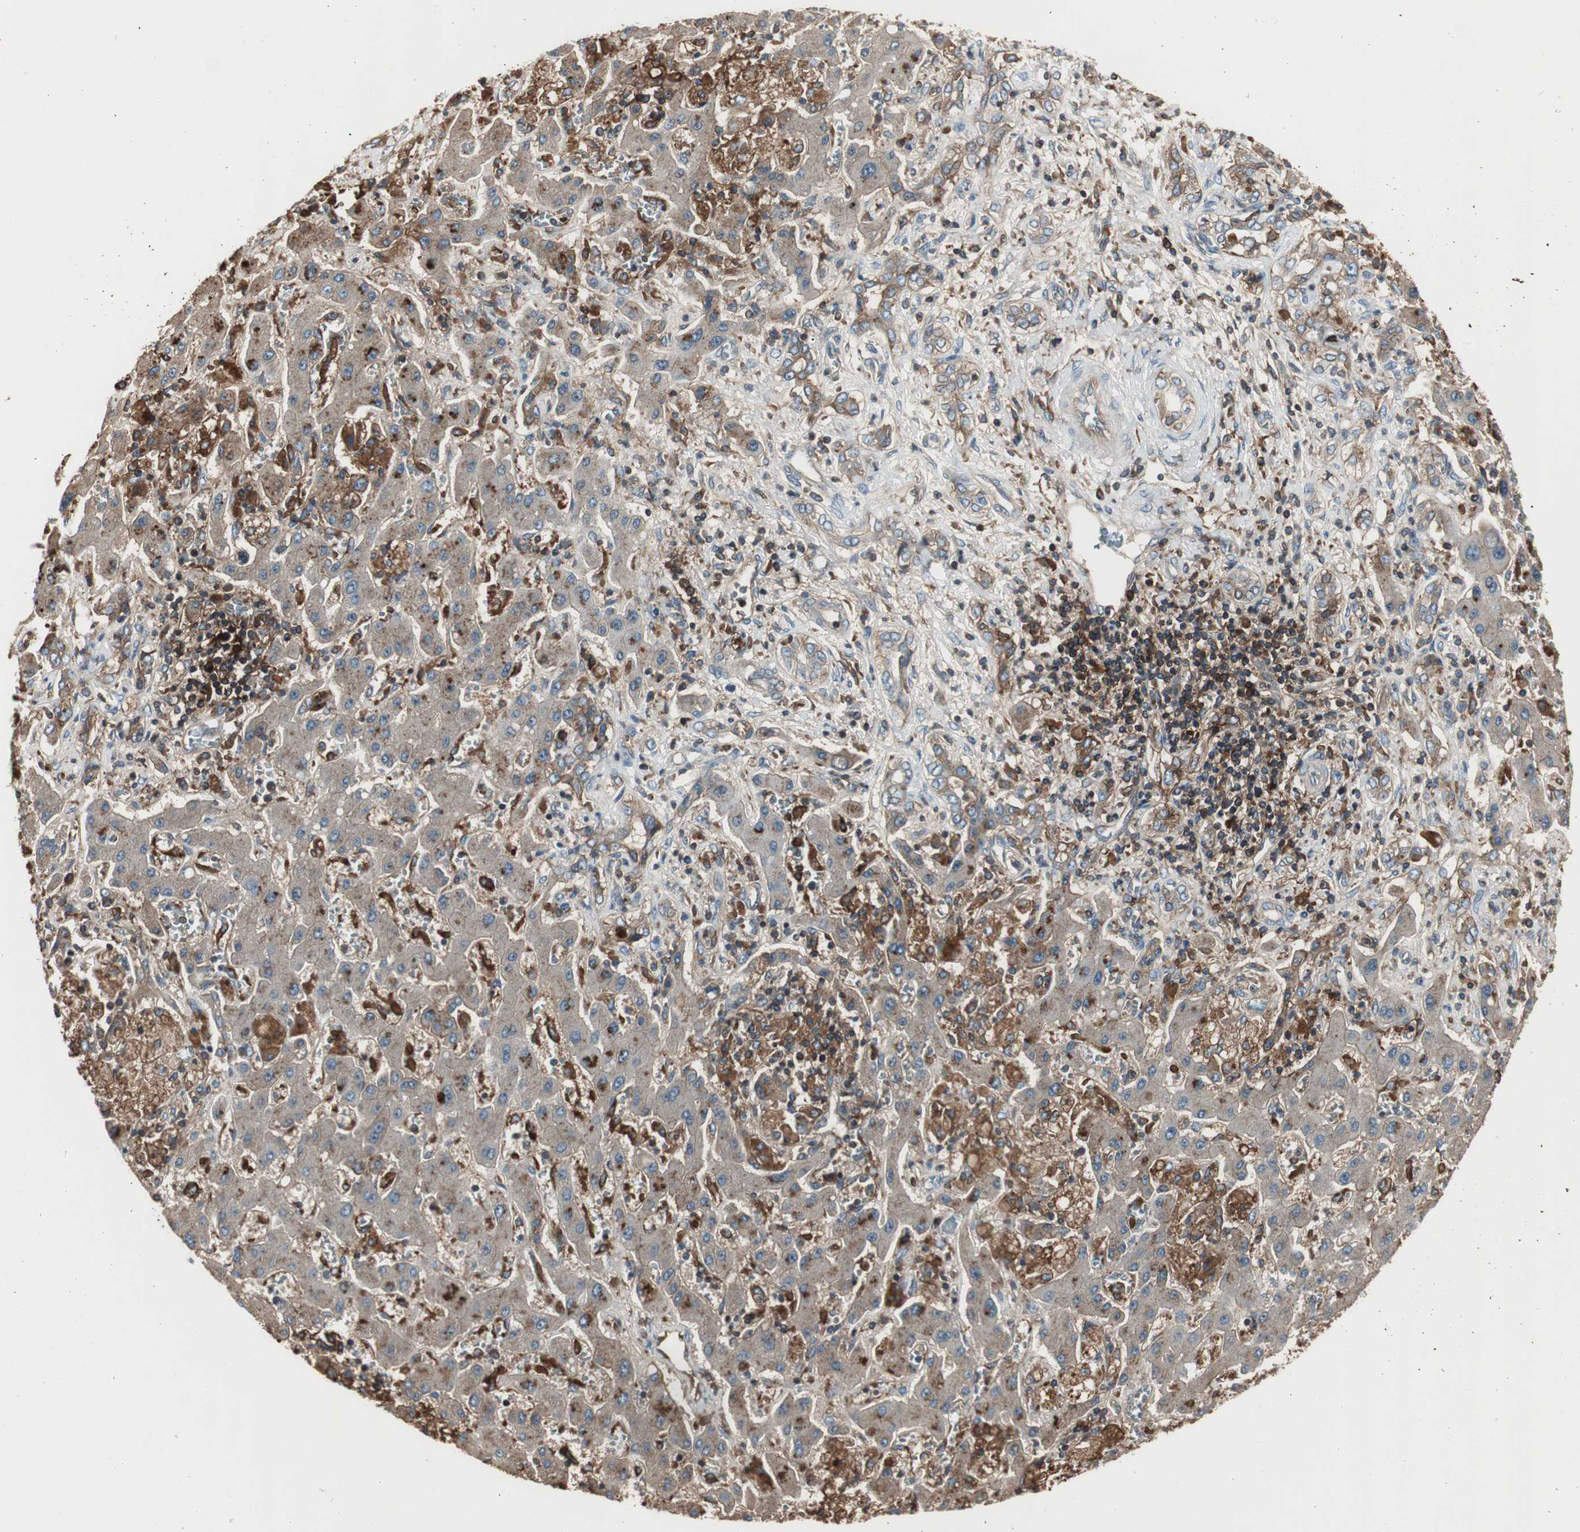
{"staining": {"intensity": "moderate", "quantity": ">75%", "location": "cytoplasmic/membranous"}, "tissue": "liver cancer", "cell_type": "Tumor cells", "image_type": "cancer", "snomed": [{"axis": "morphology", "description": "Cholangiocarcinoma"}, {"axis": "topography", "description": "Liver"}], "caption": "This is an image of immunohistochemistry (IHC) staining of liver cancer, which shows moderate expression in the cytoplasmic/membranous of tumor cells.", "gene": "B2M", "patient": {"sex": "male", "age": 50}}